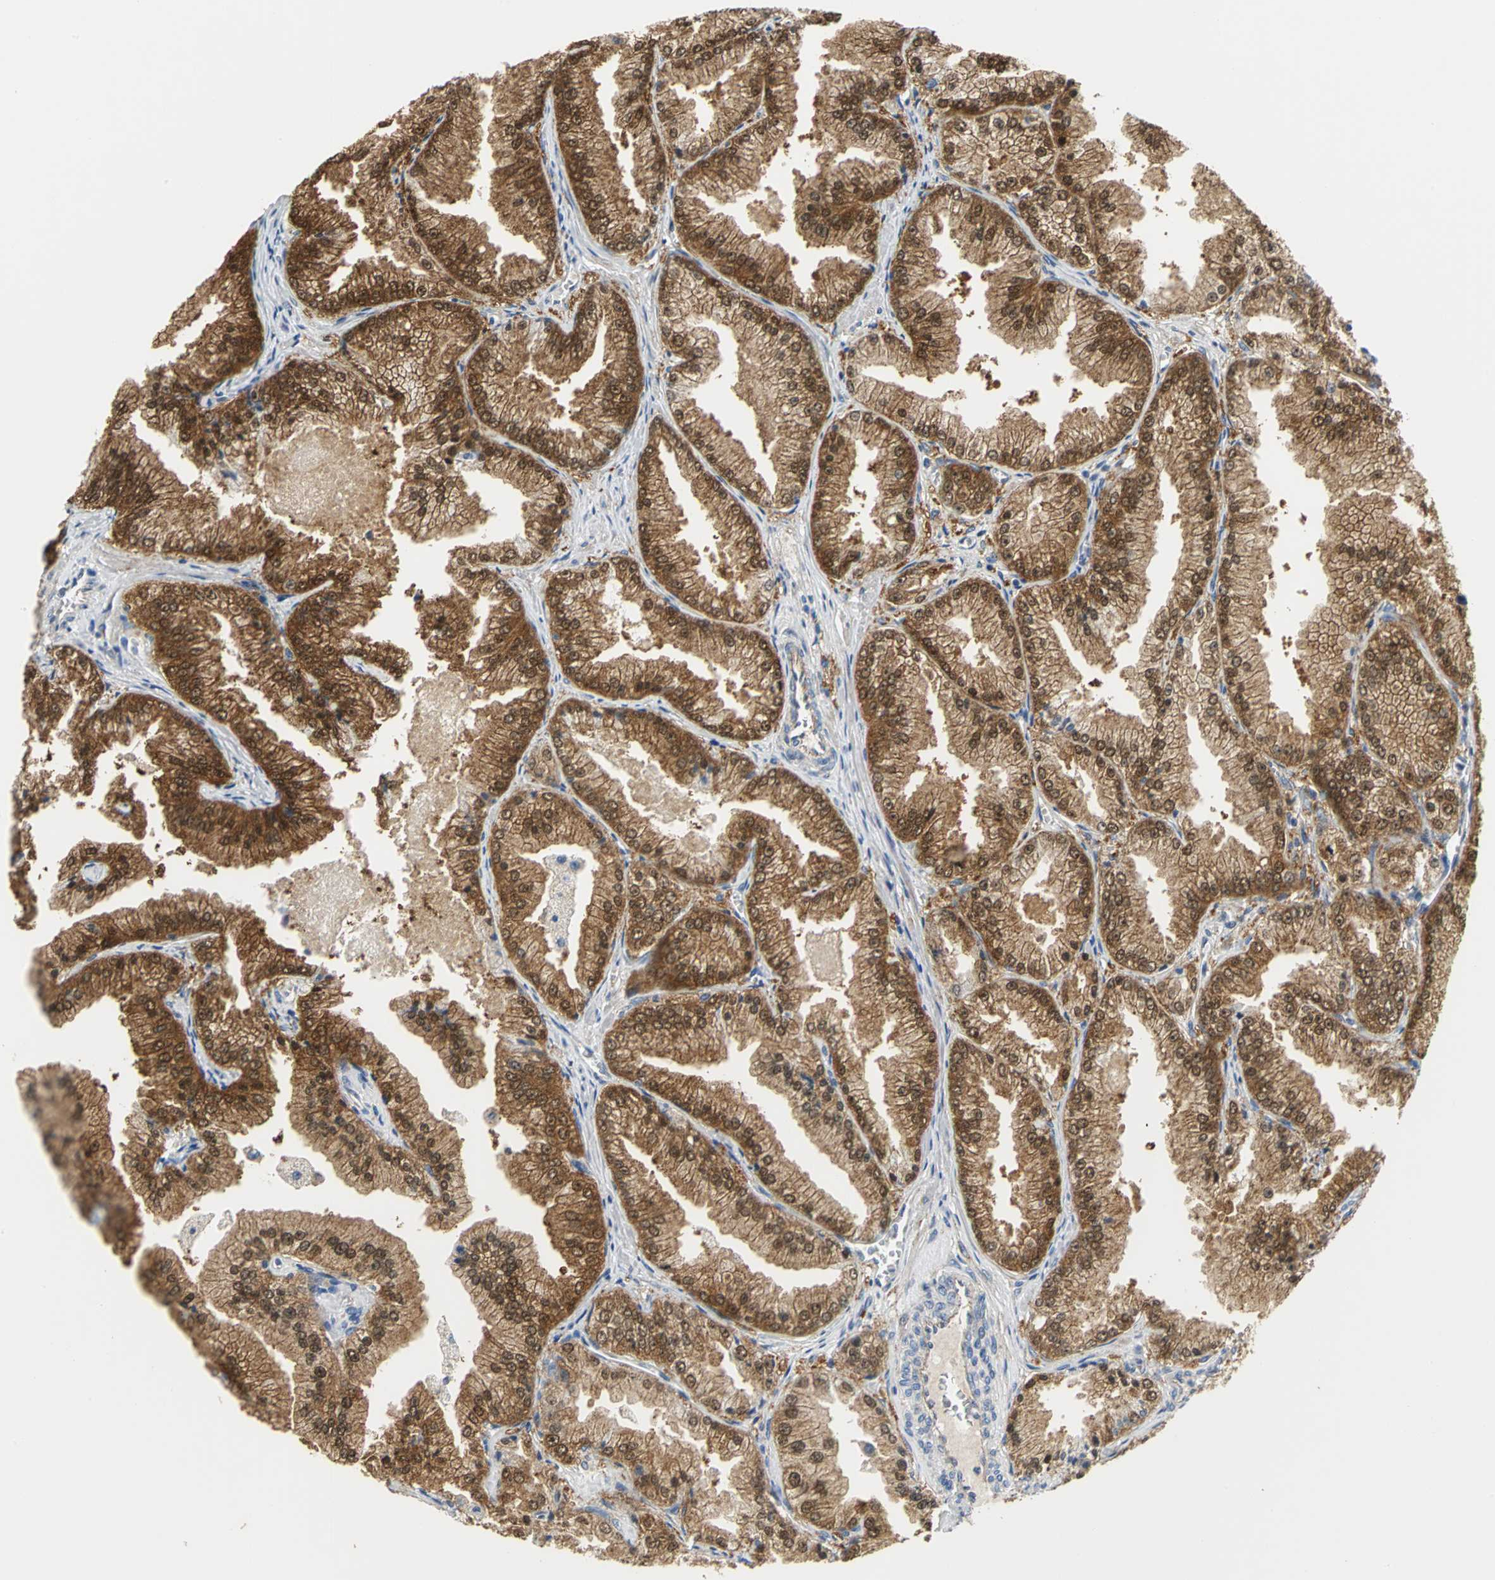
{"staining": {"intensity": "moderate", "quantity": ">75%", "location": "cytoplasmic/membranous"}, "tissue": "prostate cancer", "cell_type": "Tumor cells", "image_type": "cancer", "snomed": [{"axis": "morphology", "description": "Adenocarcinoma, High grade"}, {"axis": "topography", "description": "Prostate"}], "caption": "This photomicrograph exhibits IHC staining of human adenocarcinoma (high-grade) (prostate), with medium moderate cytoplasmic/membranous positivity in approximately >75% of tumor cells.", "gene": "PGM3", "patient": {"sex": "male", "age": 61}}